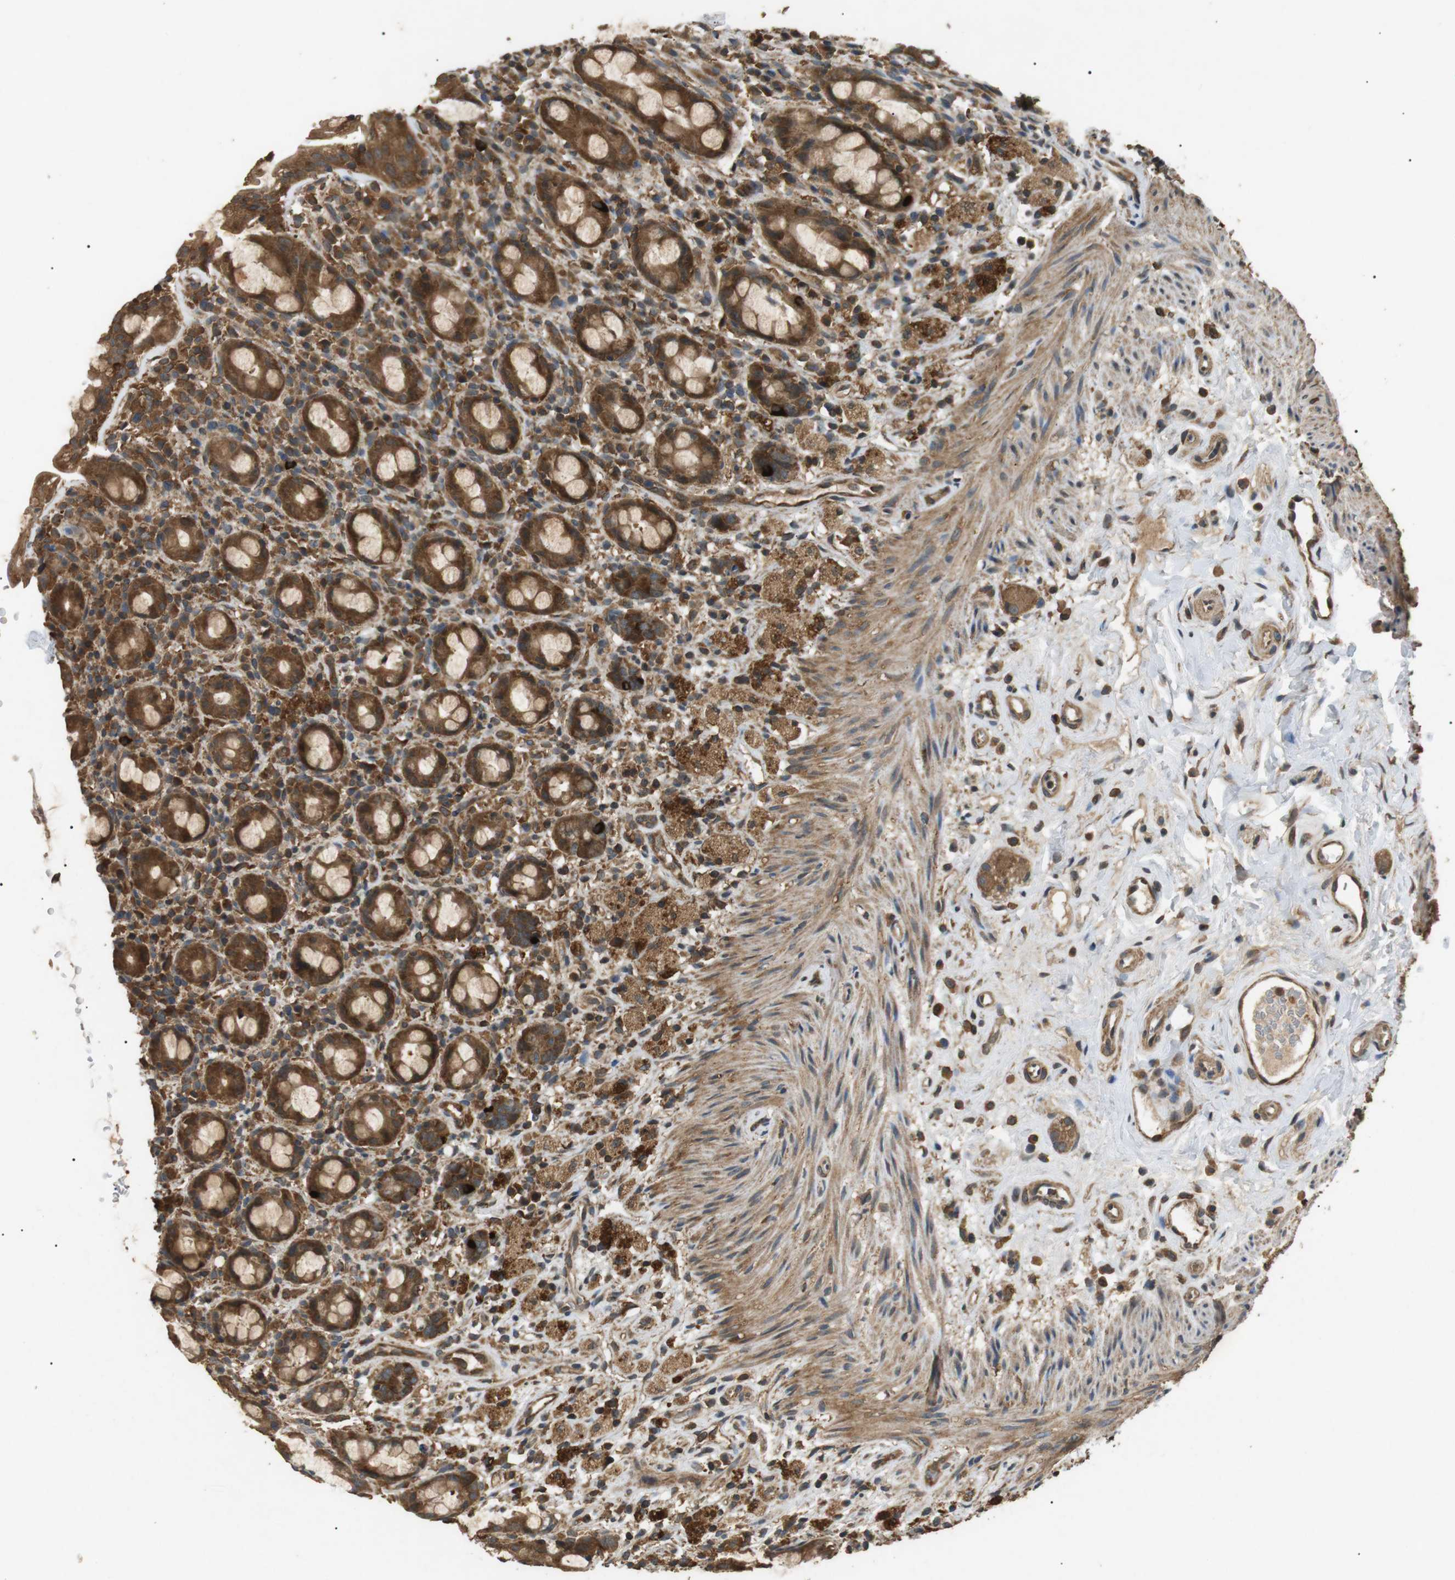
{"staining": {"intensity": "strong", "quantity": ">75%", "location": "cytoplasmic/membranous"}, "tissue": "rectum", "cell_type": "Glandular cells", "image_type": "normal", "snomed": [{"axis": "morphology", "description": "Normal tissue, NOS"}, {"axis": "topography", "description": "Rectum"}], "caption": "Brown immunohistochemical staining in normal human rectum shows strong cytoplasmic/membranous positivity in about >75% of glandular cells. The staining was performed using DAB (3,3'-diaminobenzidine) to visualize the protein expression in brown, while the nuclei were stained in blue with hematoxylin (Magnification: 20x).", "gene": "TBC1D15", "patient": {"sex": "male", "age": 44}}